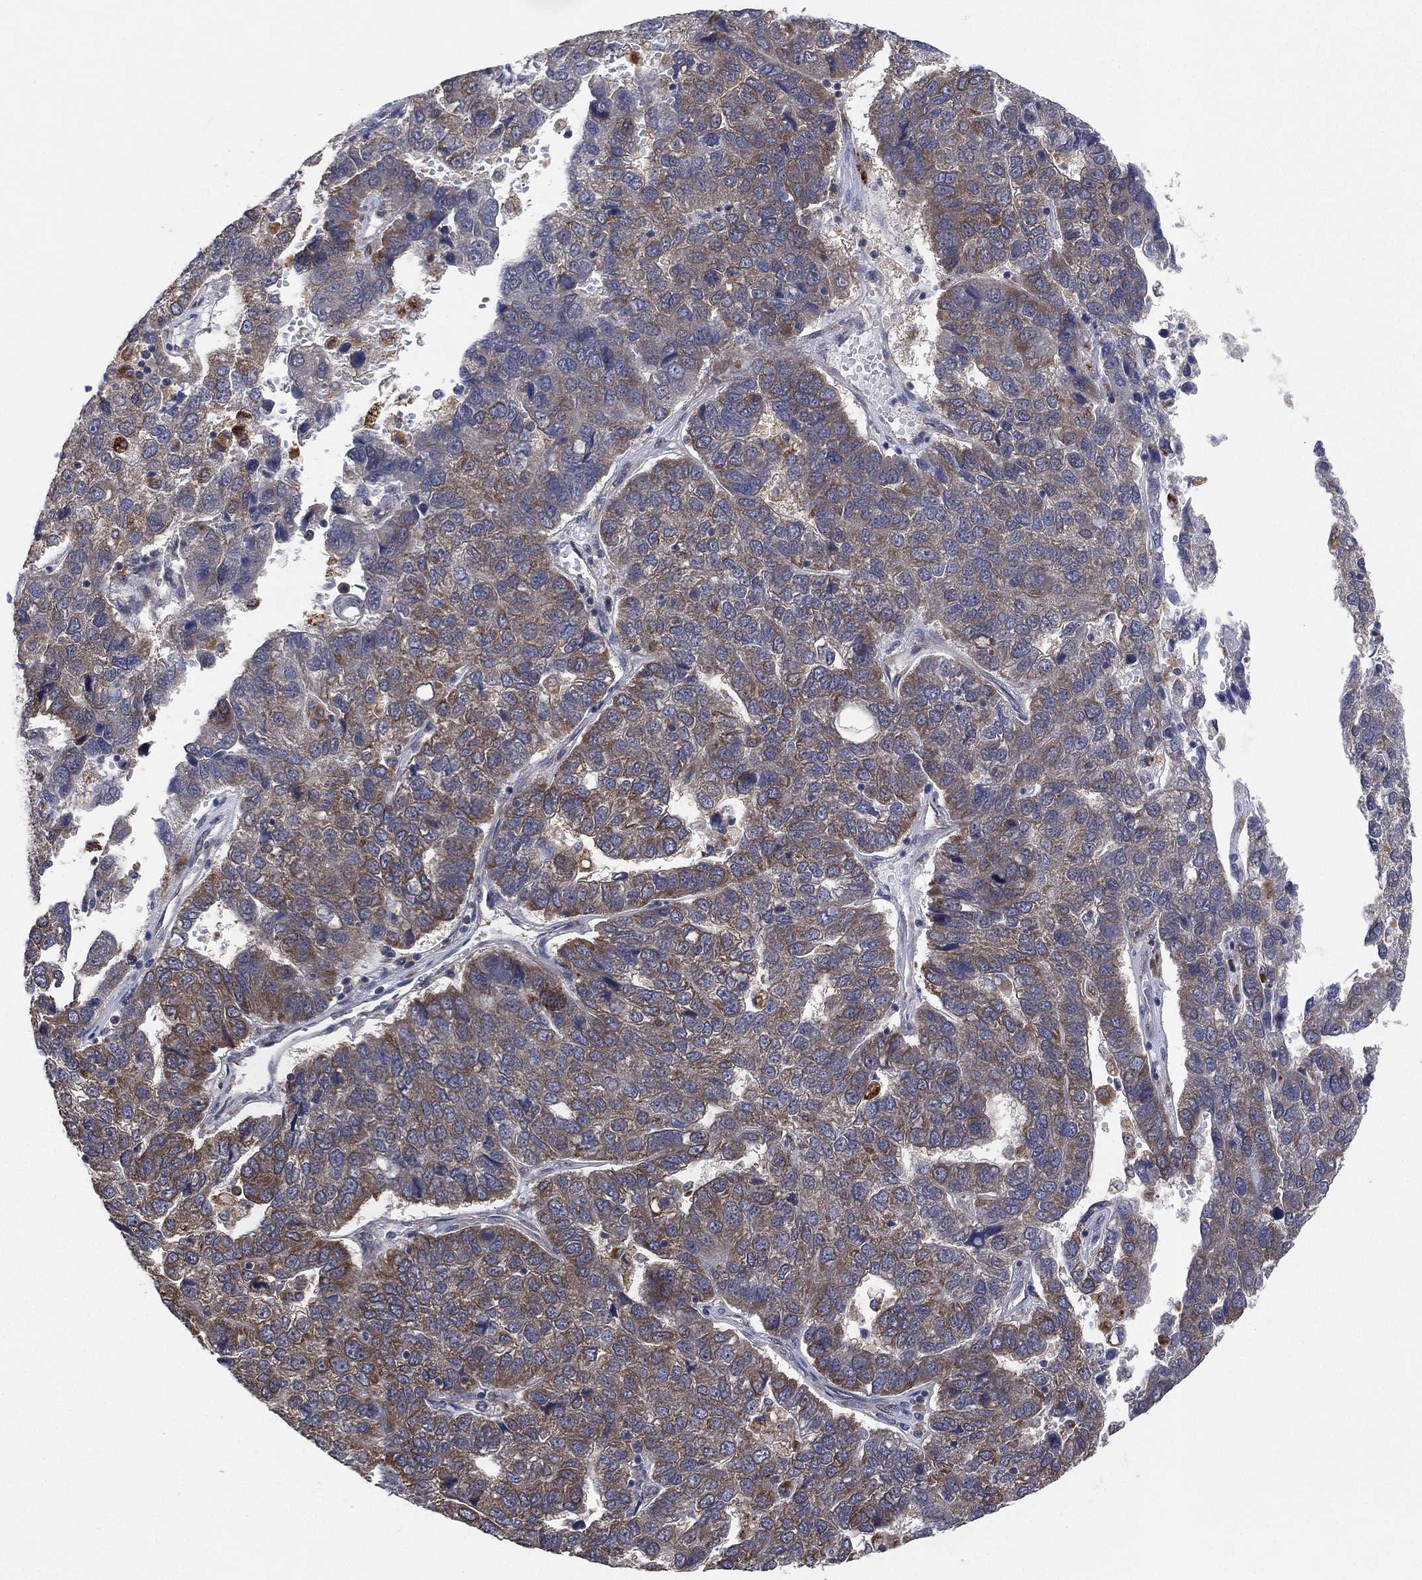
{"staining": {"intensity": "moderate", "quantity": "<25%", "location": "cytoplasmic/membranous"}, "tissue": "pancreatic cancer", "cell_type": "Tumor cells", "image_type": "cancer", "snomed": [{"axis": "morphology", "description": "Adenocarcinoma, NOS"}, {"axis": "topography", "description": "Pancreas"}], "caption": "Human adenocarcinoma (pancreatic) stained with a brown dye demonstrates moderate cytoplasmic/membranous positive expression in about <25% of tumor cells.", "gene": "FAM104A", "patient": {"sex": "female", "age": 61}}